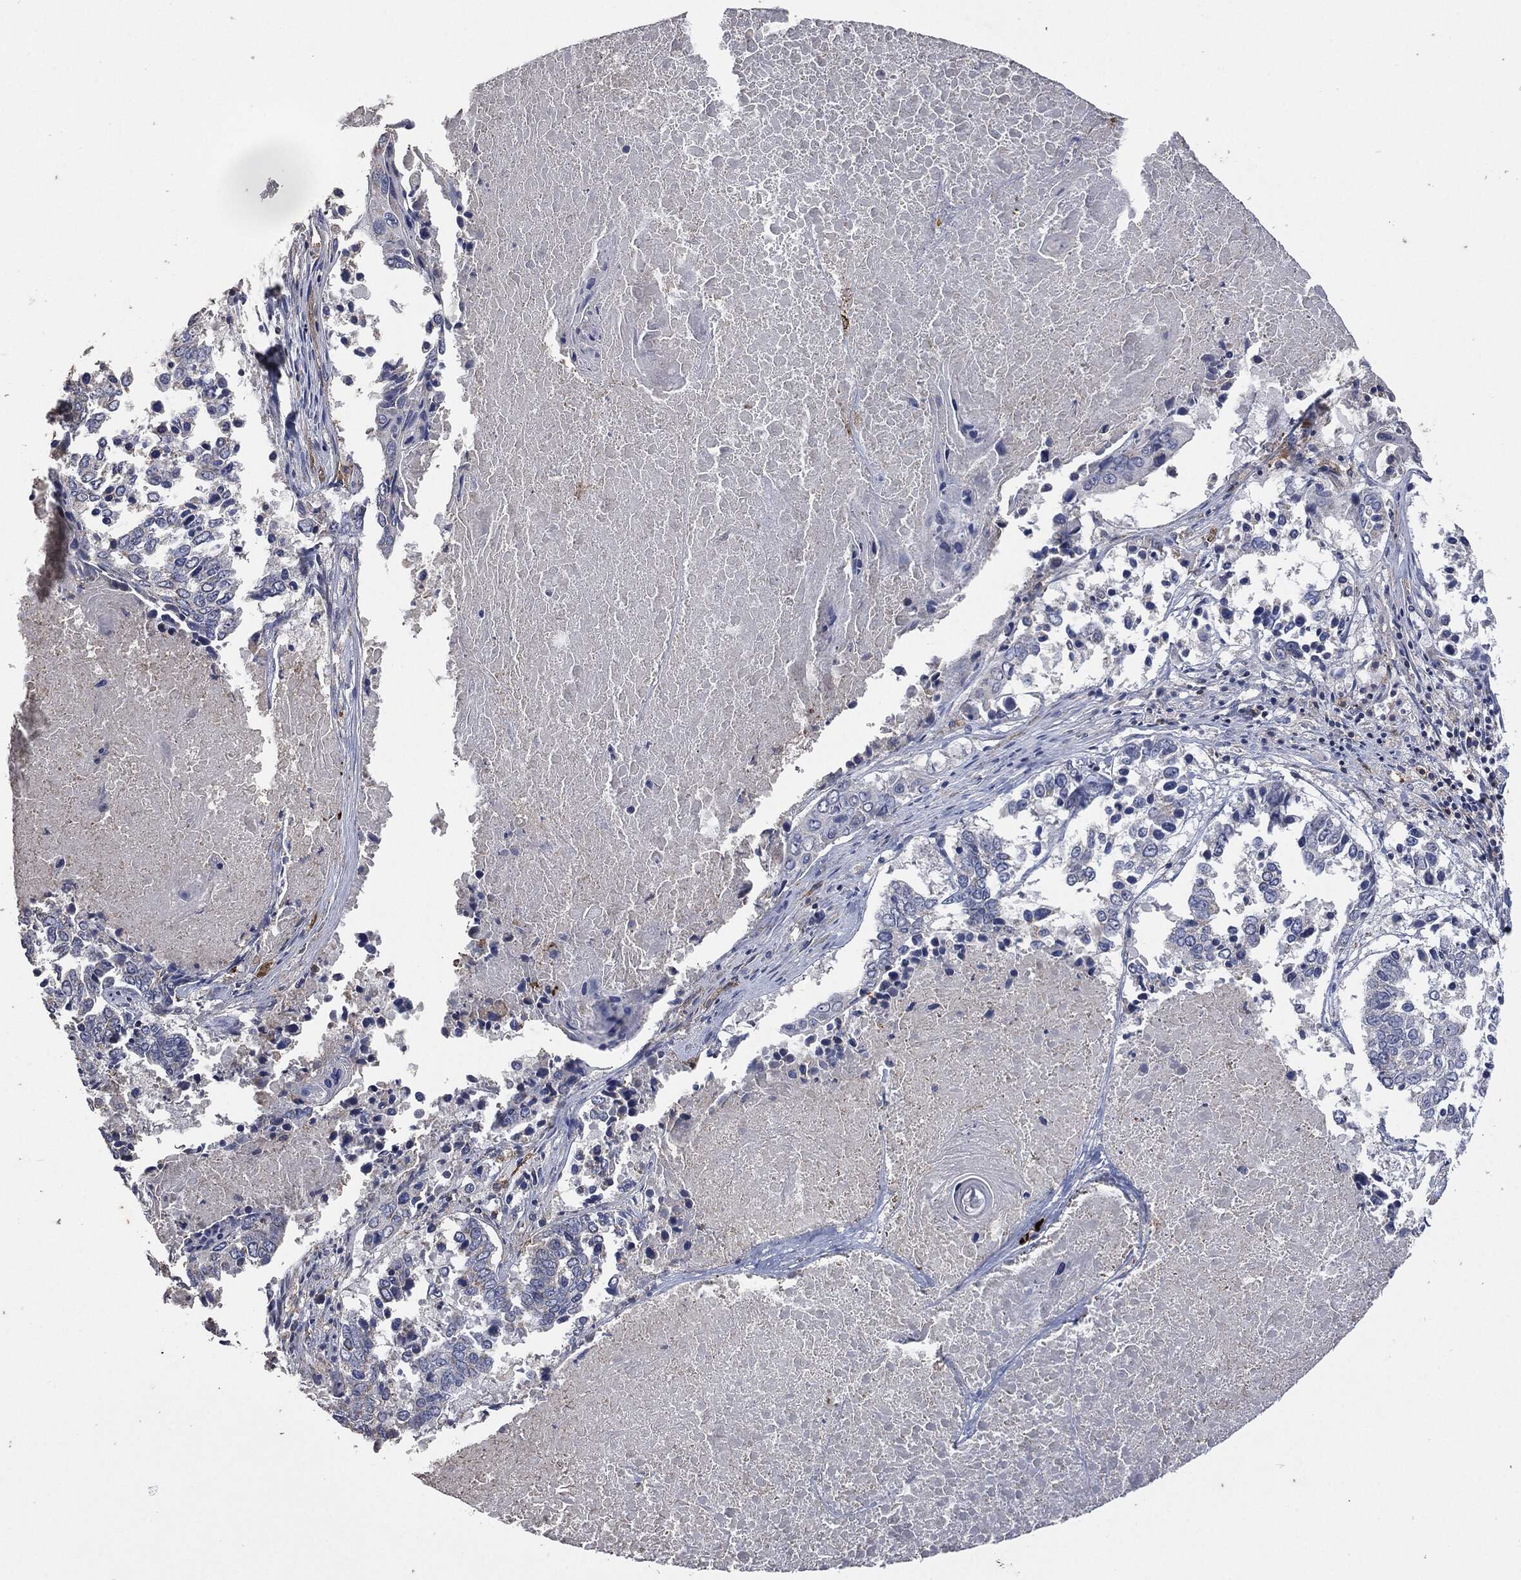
{"staining": {"intensity": "negative", "quantity": "none", "location": "none"}, "tissue": "lung cancer", "cell_type": "Tumor cells", "image_type": "cancer", "snomed": [{"axis": "morphology", "description": "Squamous cell carcinoma, NOS"}, {"axis": "topography", "description": "Lung"}], "caption": "Lung cancer (squamous cell carcinoma) stained for a protein using immunohistochemistry (IHC) displays no expression tumor cells.", "gene": "CD33", "patient": {"sex": "male", "age": 82}}